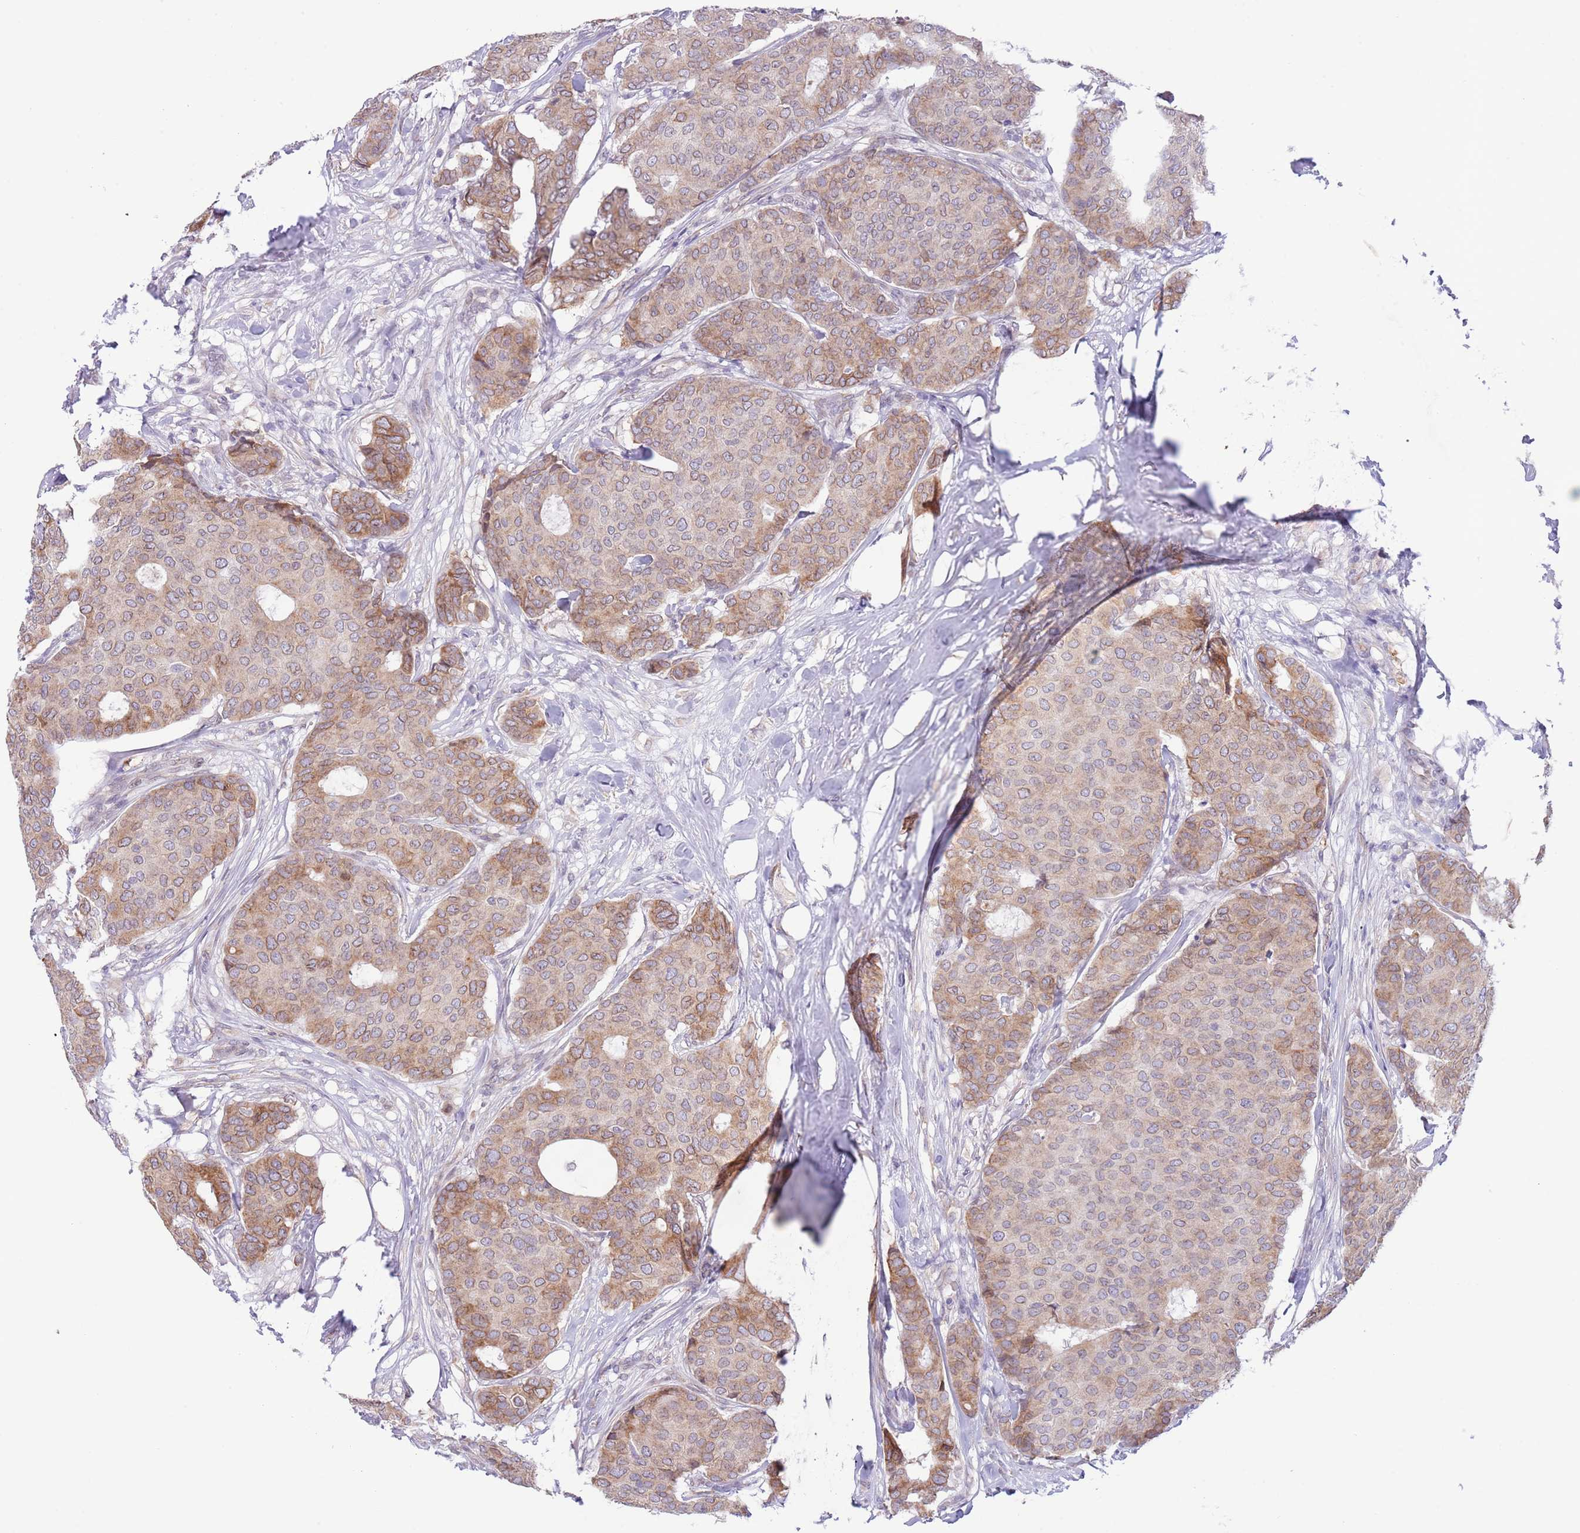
{"staining": {"intensity": "moderate", "quantity": "25%-75%", "location": "cytoplasmic/membranous"}, "tissue": "breast cancer", "cell_type": "Tumor cells", "image_type": "cancer", "snomed": [{"axis": "morphology", "description": "Duct carcinoma"}, {"axis": "topography", "description": "Breast"}], "caption": "Immunohistochemical staining of breast infiltrating ductal carcinoma displays moderate cytoplasmic/membranous protein positivity in about 25%-75% of tumor cells. The staining was performed using DAB (3,3'-diaminobenzidine) to visualize the protein expression in brown, while the nuclei were stained in blue with hematoxylin (Magnification: 20x).", "gene": "EBPL", "patient": {"sex": "female", "age": 75}}